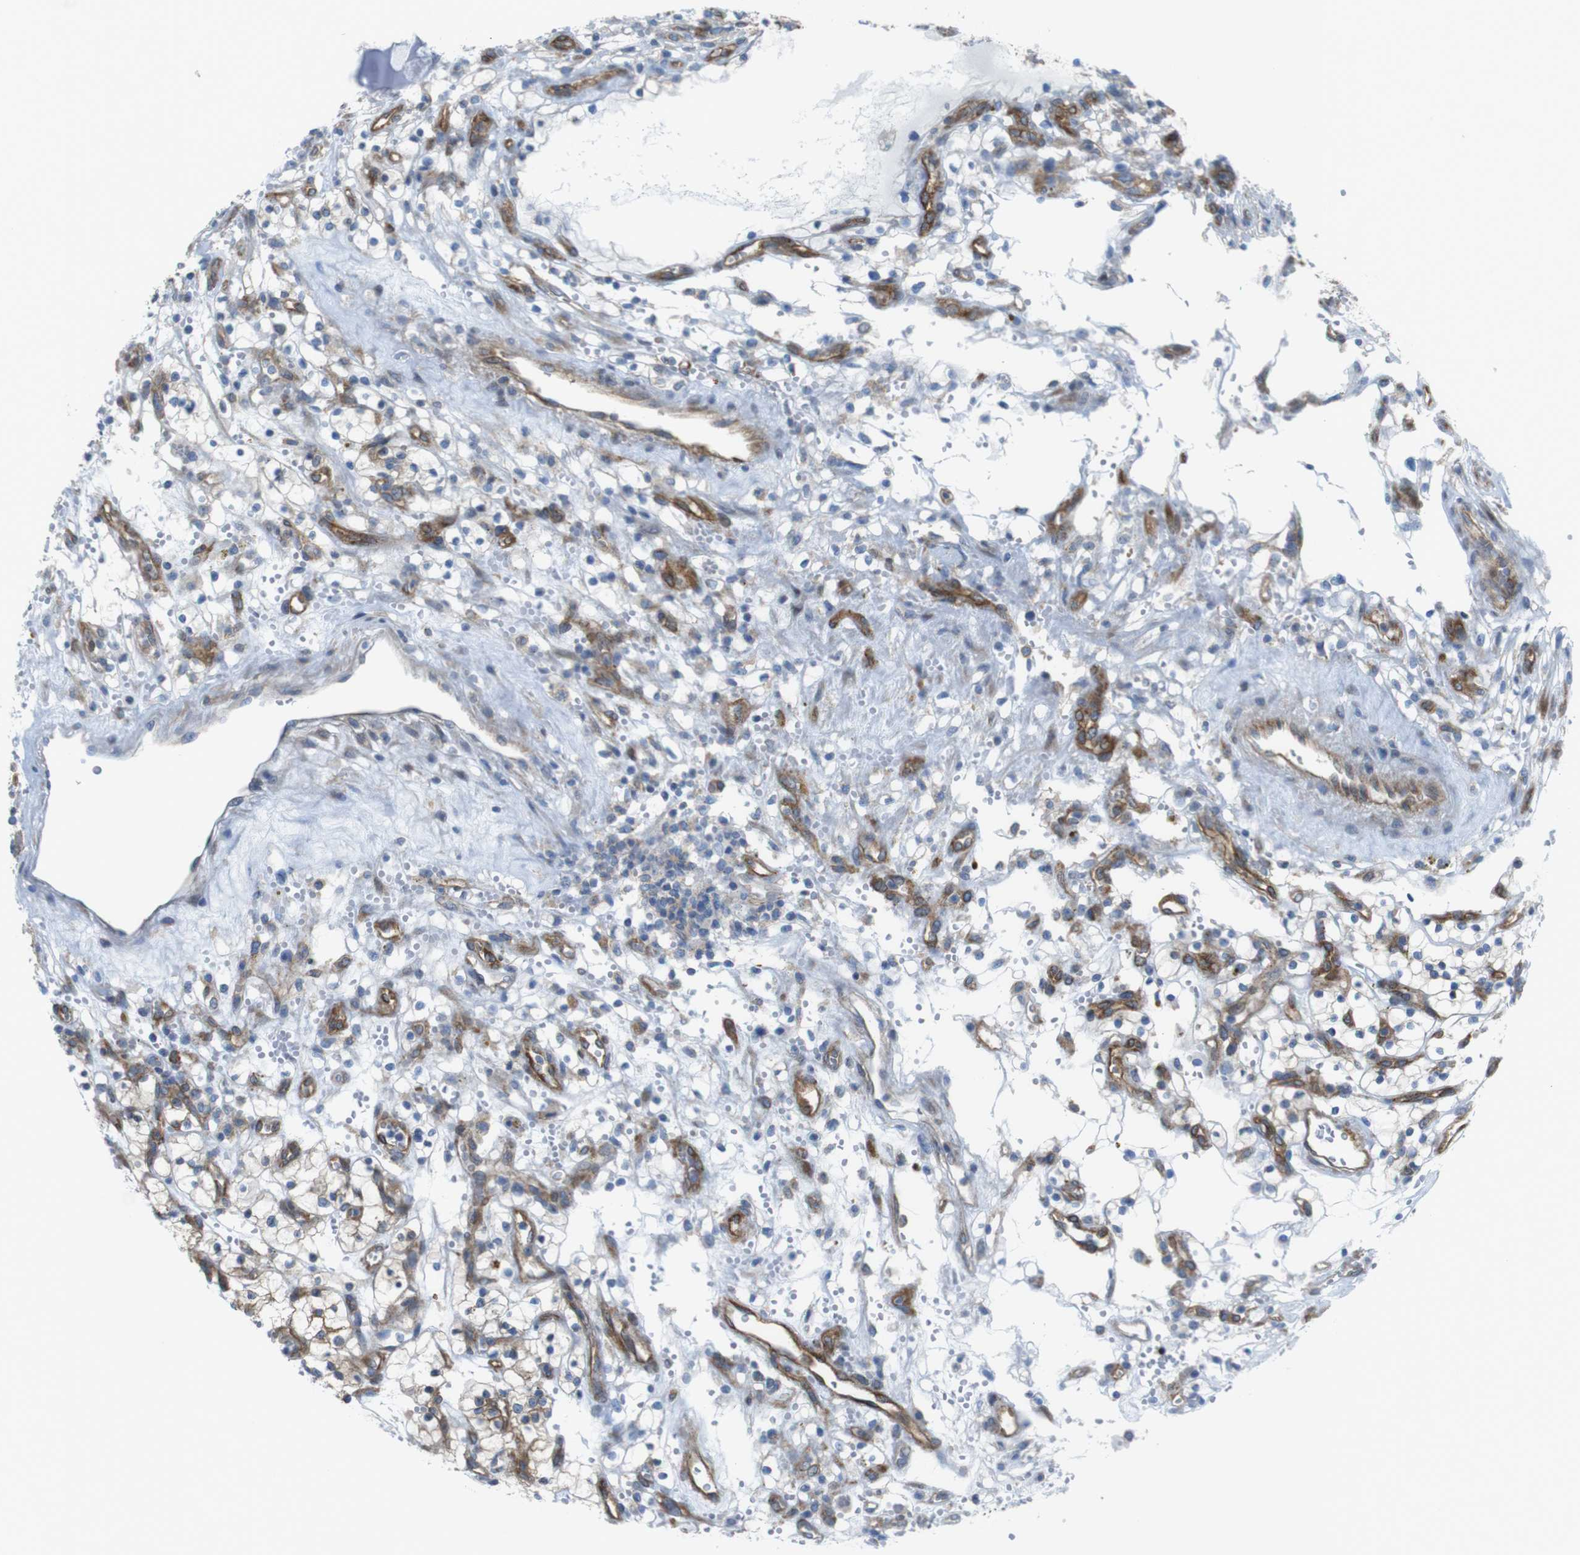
{"staining": {"intensity": "weak", "quantity": "<25%", "location": "cytoplasmic/membranous"}, "tissue": "renal cancer", "cell_type": "Tumor cells", "image_type": "cancer", "snomed": [{"axis": "morphology", "description": "Adenocarcinoma, NOS"}, {"axis": "topography", "description": "Kidney"}], "caption": "This photomicrograph is of adenocarcinoma (renal) stained with IHC to label a protein in brown with the nuclei are counter-stained blue. There is no positivity in tumor cells. (DAB IHC with hematoxylin counter stain).", "gene": "DIAPH2", "patient": {"sex": "female", "age": 57}}